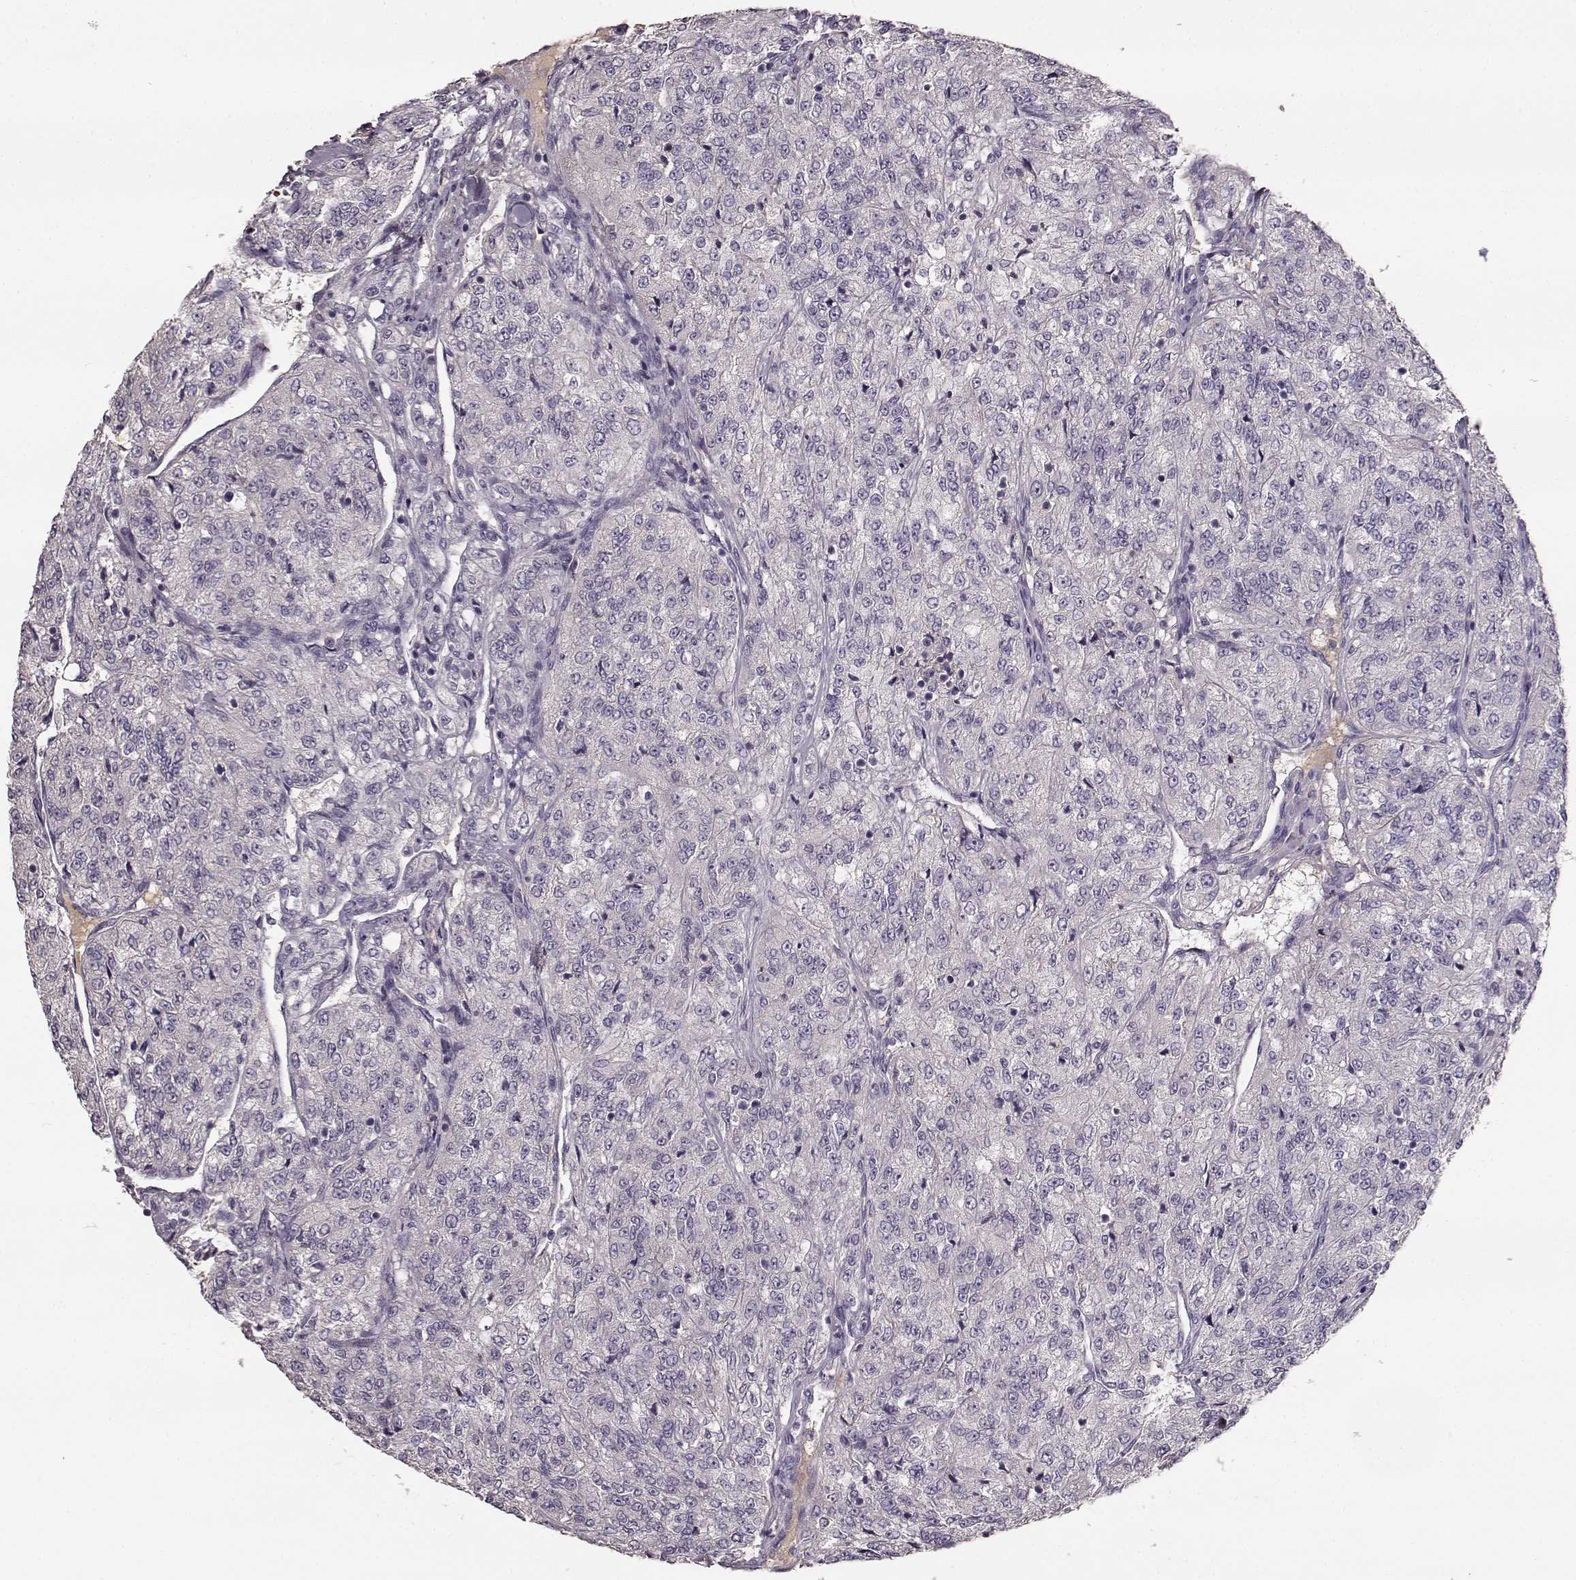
{"staining": {"intensity": "negative", "quantity": "none", "location": "none"}, "tissue": "renal cancer", "cell_type": "Tumor cells", "image_type": "cancer", "snomed": [{"axis": "morphology", "description": "Adenocarcinoma, NOS"}, {"axis": "topography", "description": "Kidney"}], "caption": "The photomicrograph reveals no staining of tumor cells in renal cancer (adenocarcinoma).", "gene": "YJEFN3", "patient": {"sex": "female", "age": 63}}